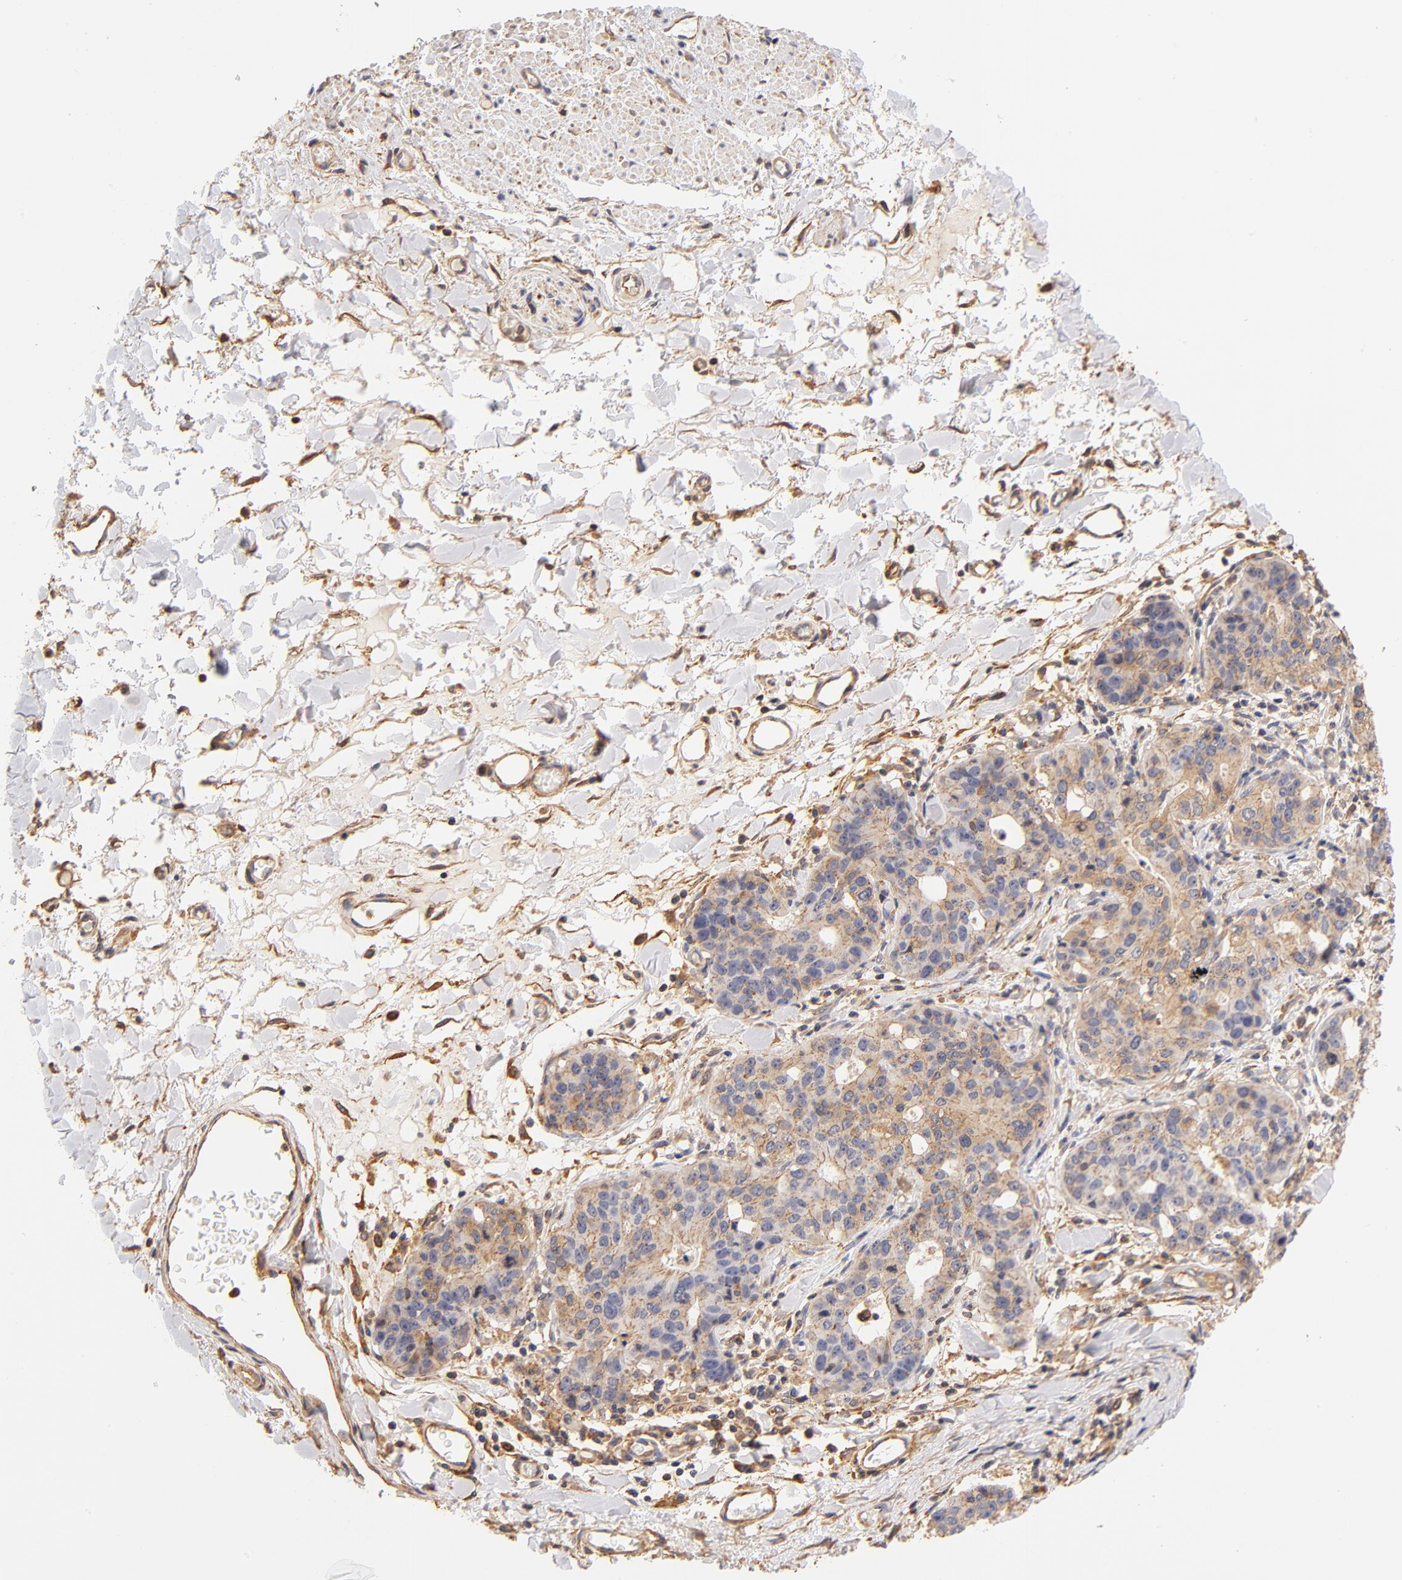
{"staining": {"intensity": "weak", "quantity": "25%-75%", "location": "cytoplasmic/membranous"}, "tissue": "stomach cancer", "cell_type": "Tumor cells", "image_type": "cancer", "snomed": [{"axis": "morphology", "description": "Adenocarcinoma, NOS"}, {"axis": "topography", "description": "Esophagus"}, {"axis": "topography", "description": "Stomach"}], "caption": "Human stomach cancer (adenocarcinoma) stained with a brown dye demonstrates weak cytoplasmic/membranous positive expression in approximately 25%-75% of tumor cells.", "gene": "FCMR", "patient": {"sex": "male", "age": 74}}